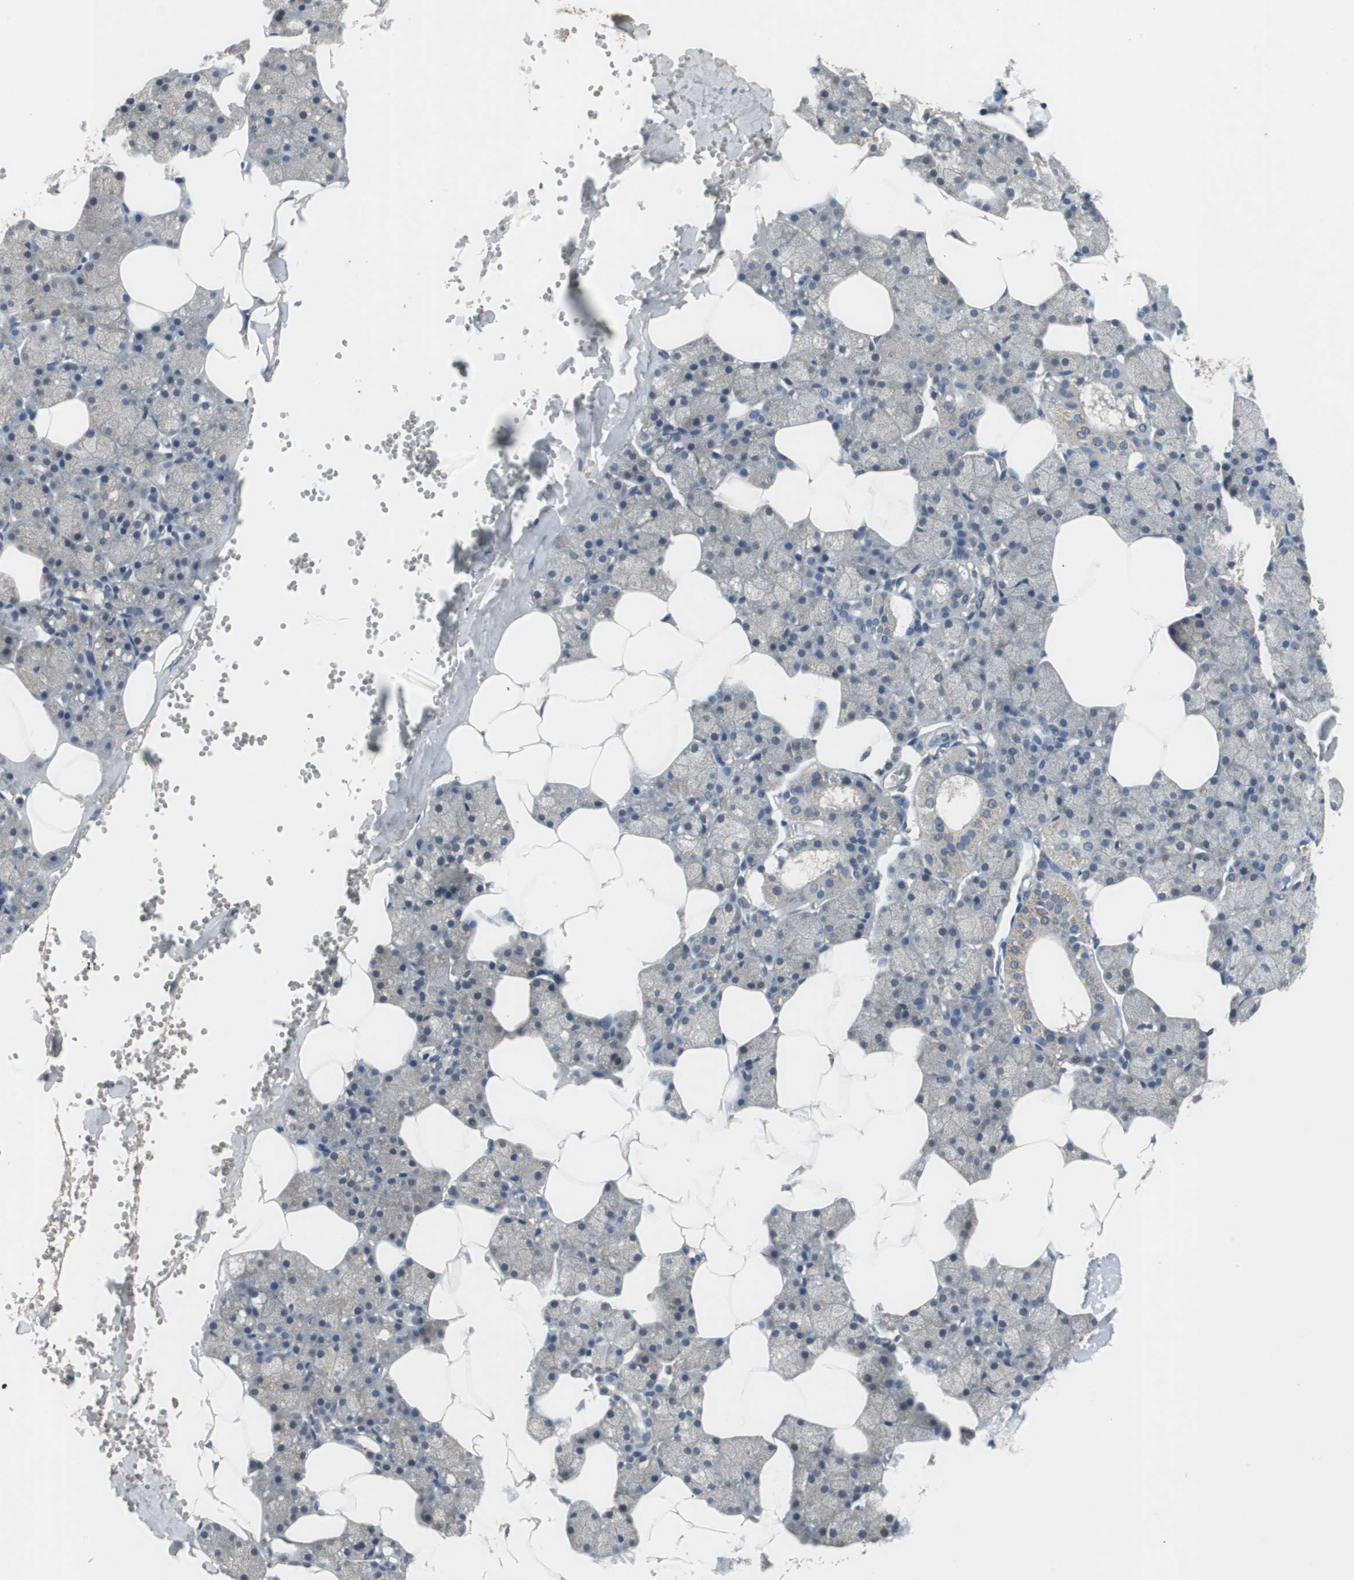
{"staining": {"intensity": "weak", "quantity": "<25%", "location": "cytoplasmic/membranous"}, "tissue": "salivary gland", "cell_type": "Glandular cells", "image_type": "normal", "snomed": [{"axis": "morphology", "description": "Normal tissue, NOS"}, {"axis": "topography", "description": "Salivary gland"}], "caption": "Micrograph shows no protein positivity in glandular cells of normal salivary gland. The staining is performed using DAB brown chromogen with nuclei counter-stained in using hematoxylin.", "gene": "VBP1", "patient": {"sex": "male", "age": 62}}